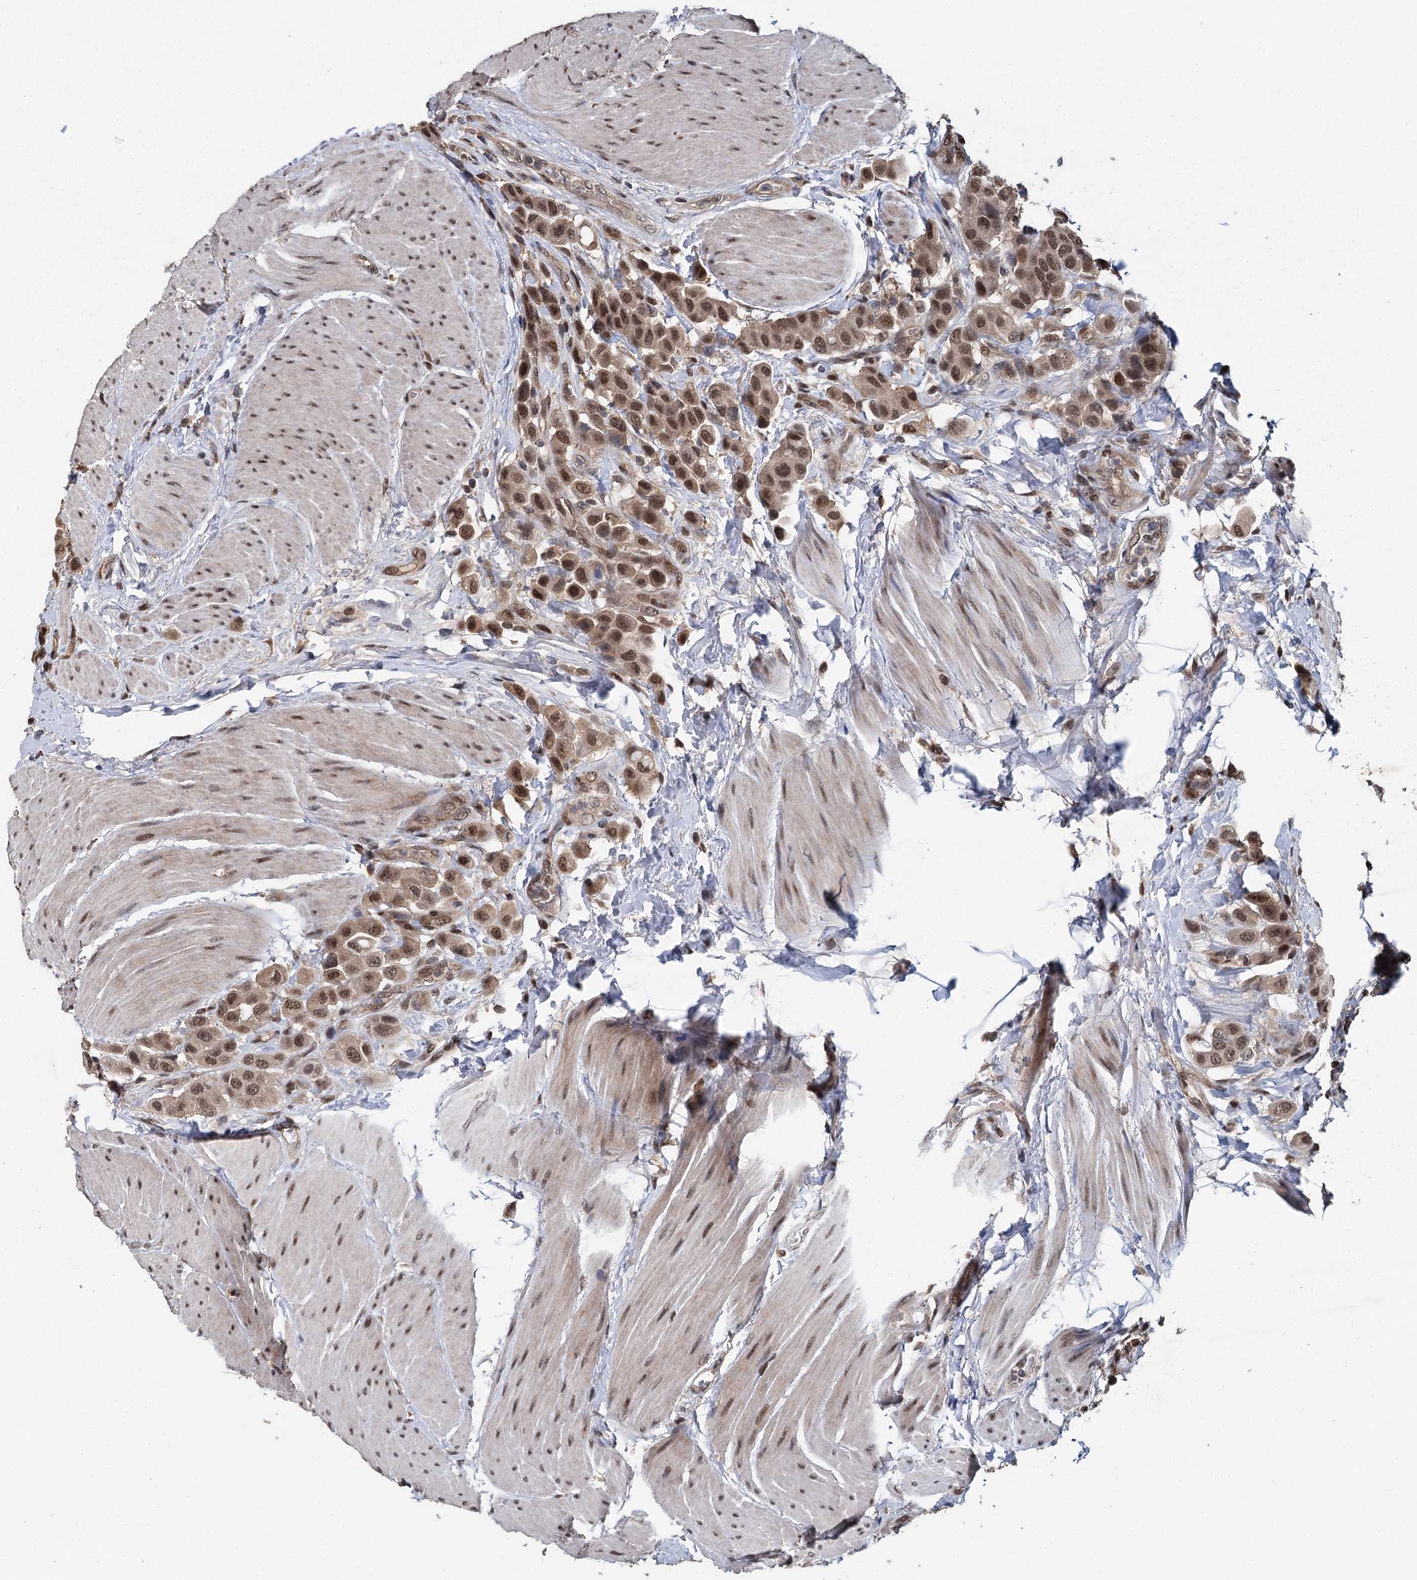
{"staining": {"intensity": "moderate", "quantity": ">75%", "location": "nuclear"}, "tissue": "urothelial cancer", "cell_type": "Tumor cells", "image_type": "cancer", "snomed": [{"axis": "morphology", "description": "Urothelial carcinoma, High grade"}, {"axis": "topography", "description": "Urinary bladder"}], "caption": "Immunohistochemical staining of human urothelial carcinoma (high-grade) reveals medium levels of moderate nuclear protein staining in about >75% of tumor cells. (DAB (3,3'-diaminobenzidine) = brown stain, brightfield microscopy at high magnification).", "gene": "MYG1", "patient": {"sex": "male", "age": 50}}